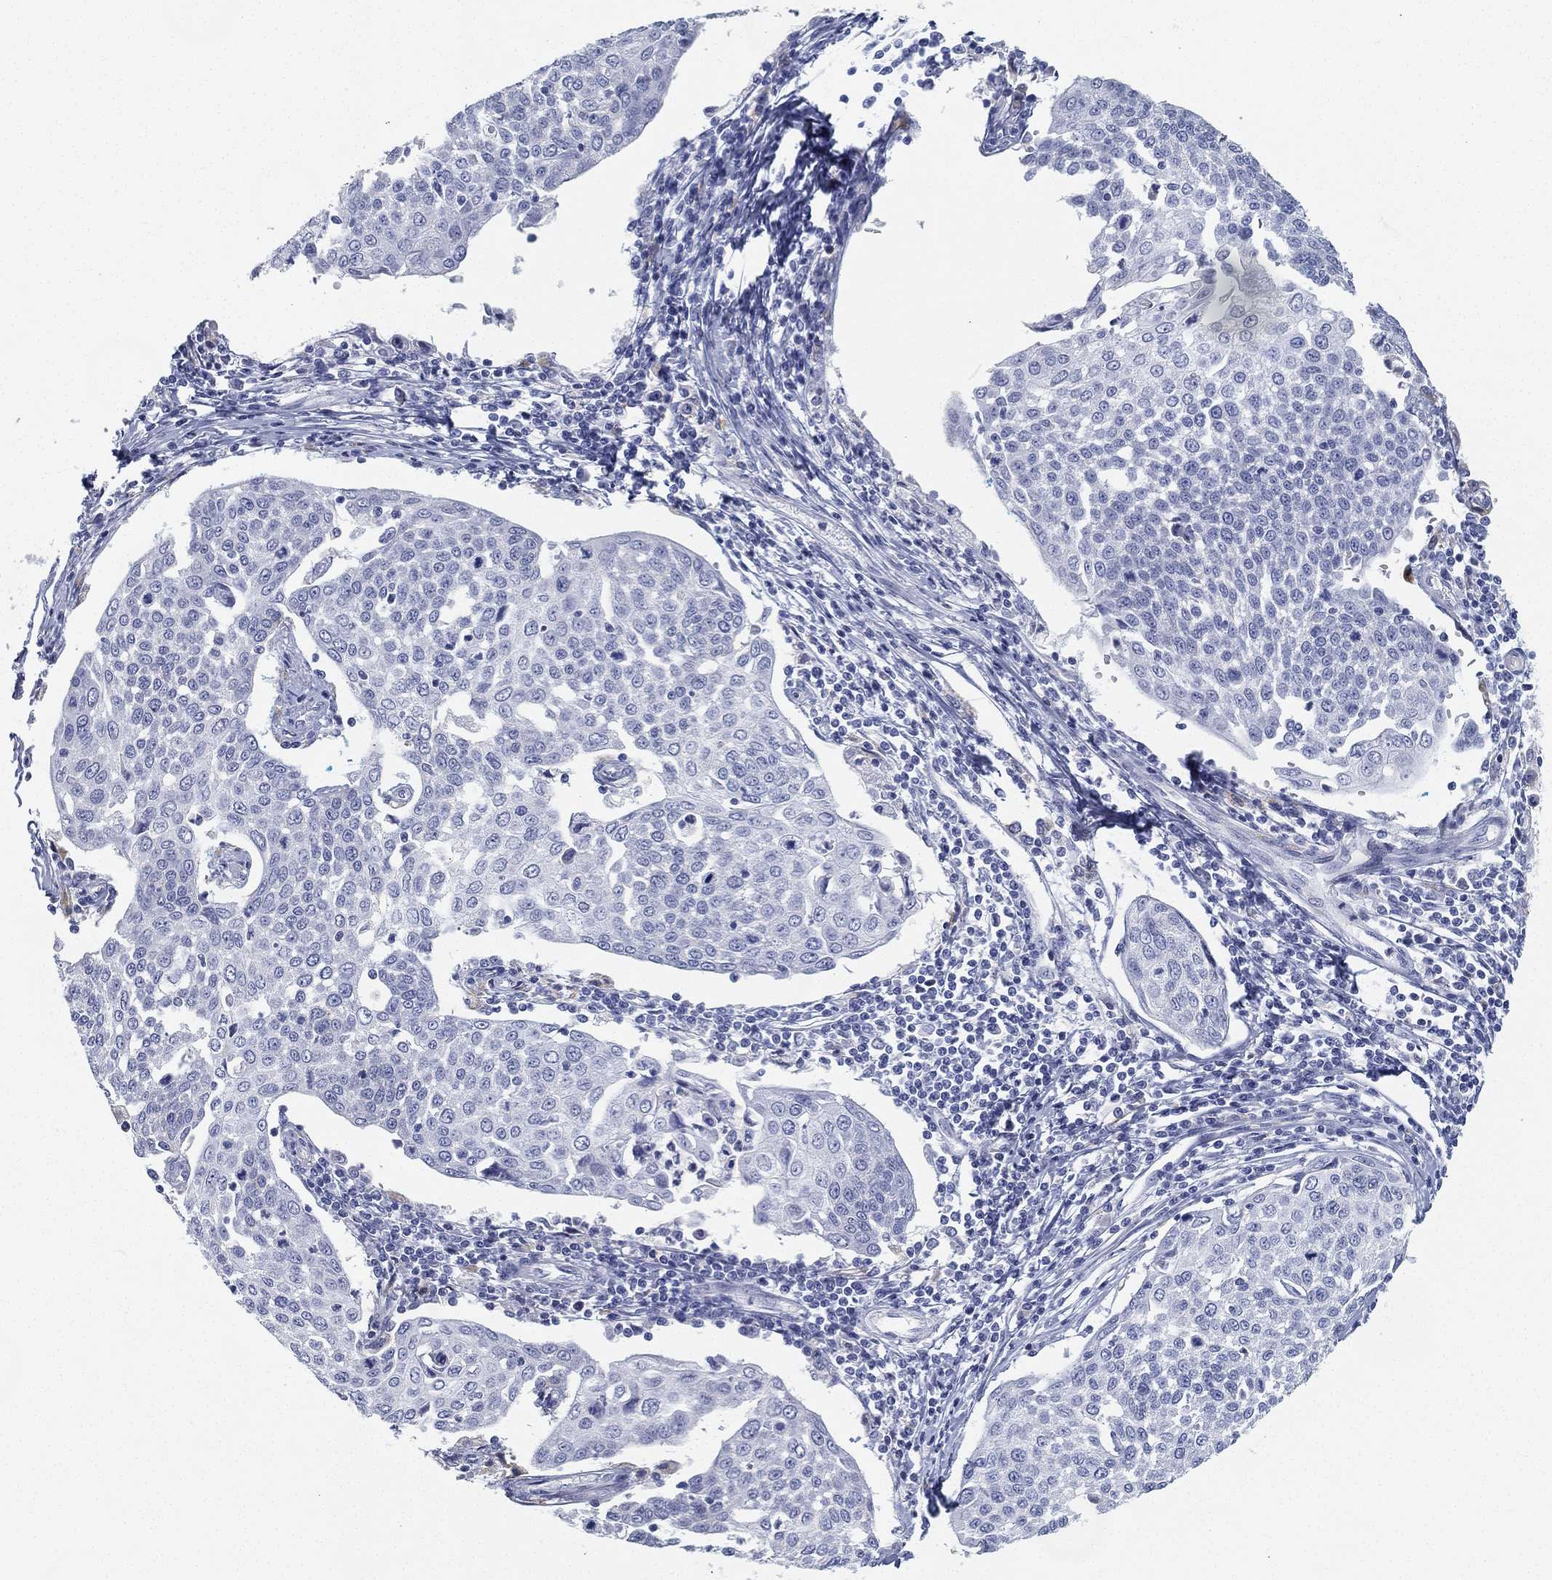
{"staining": {"intensity": "negative", "quantity": "none", "location": "none"}, "tissue": "cervical cancer", "cell_type": "Tumor cells", "image_type": "cancer", "snomed": [{"axis": "morphology", "description": "Squamous cell carcinoma, NOS"}, {"axis": "topography", "description": "Cervix"}], "caption": "A micrograph of squamous cell carcinoma (cervical) stained for a protein demonstrates no brown staining in tumor cells.", "gene": "GPR61", "patient": {"sex": "female", "age": 34}}